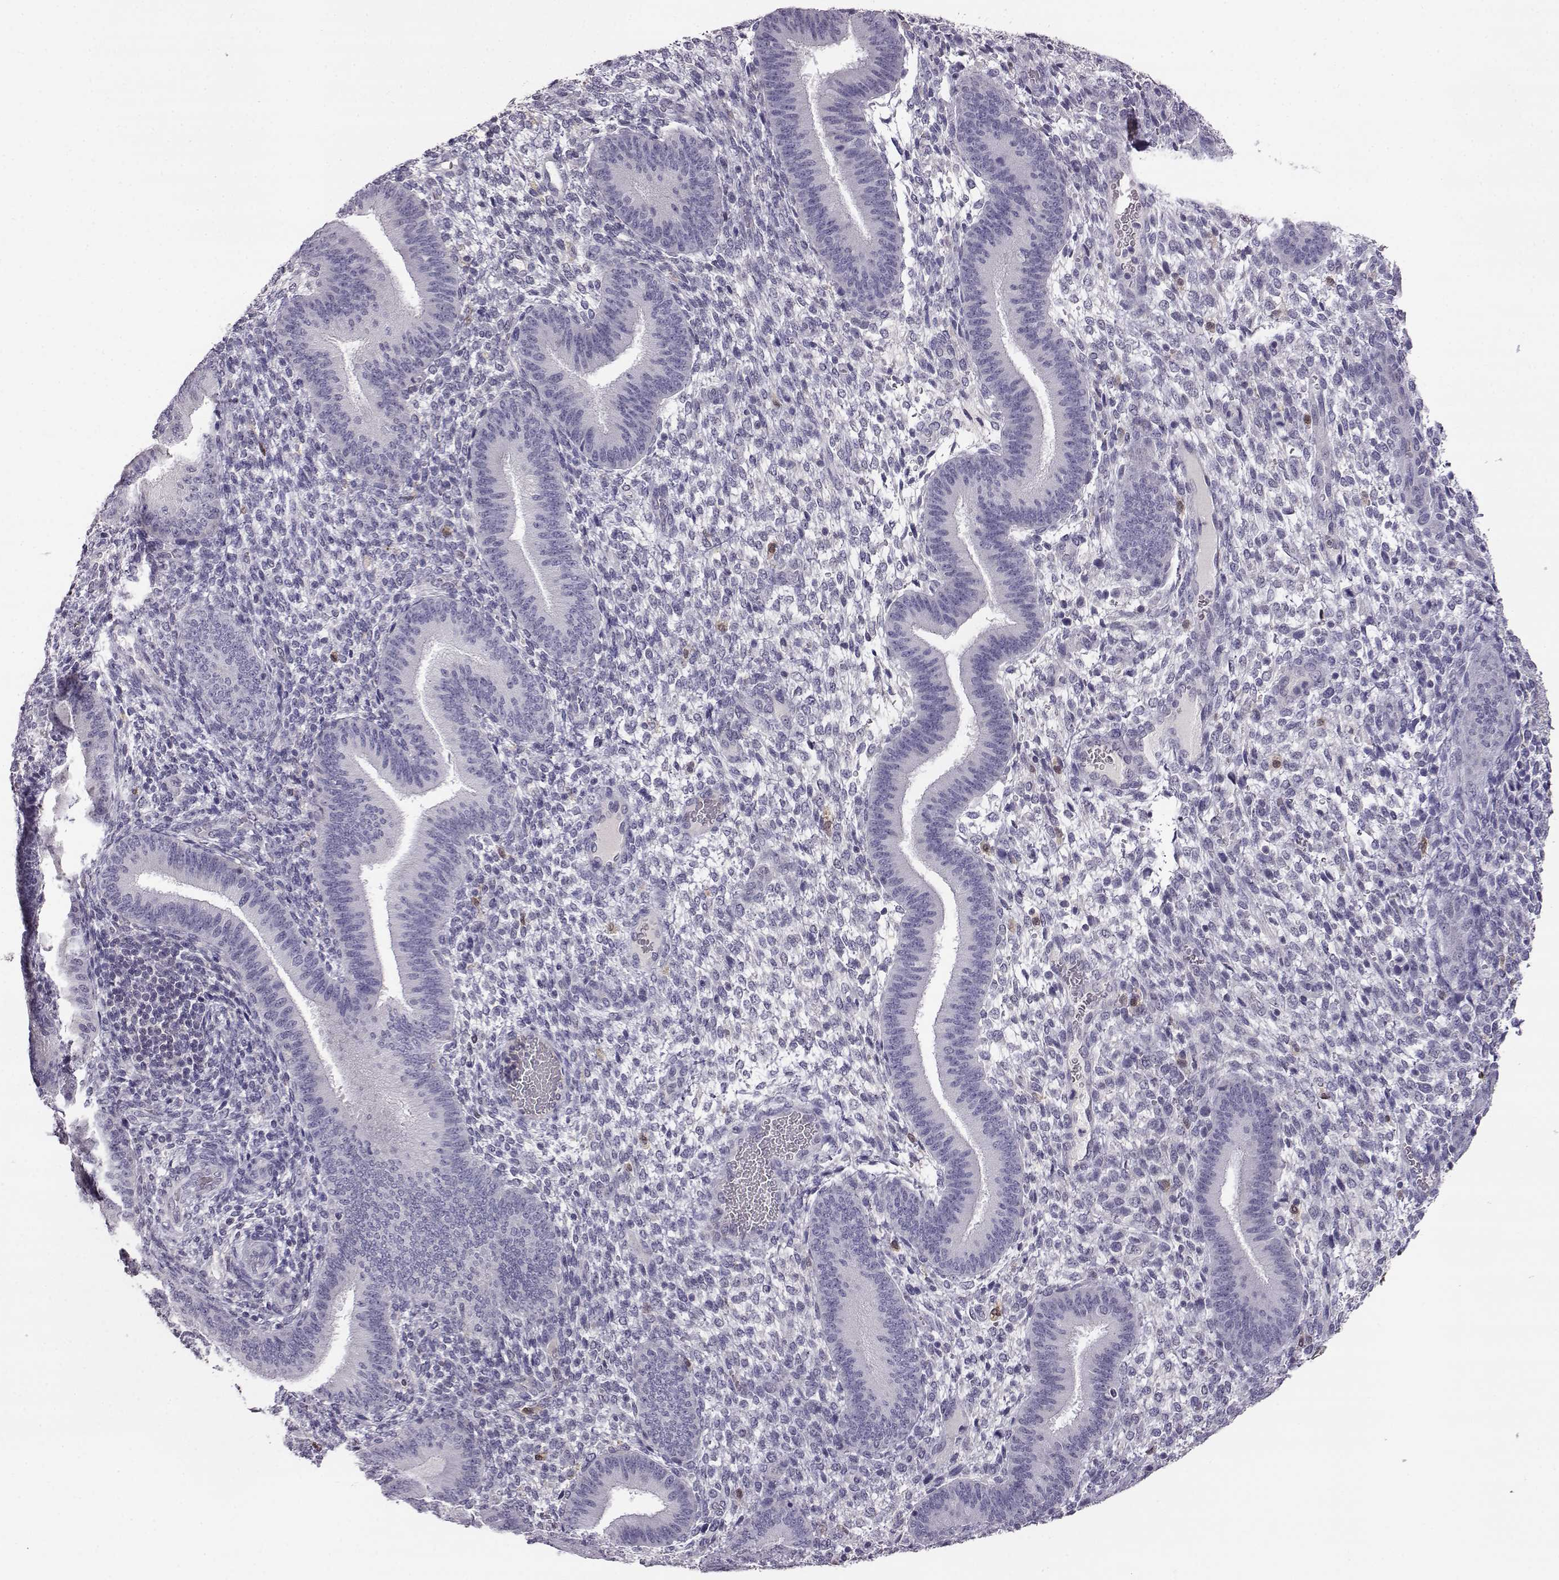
{"staining": {"intensity": "negative", "quantity": "none", "location": "none"}, "tissue": "endometrium", "cell_type": "Cells in endometrial stroma", "image_type": "normal", "snomed": [{"axis": "morphology", "description": "Normal tissue, NOS"}, {"axis": "topography", "description": "Endometrium"}], "caption": "Human endometrium stained for a protein using immunohistochemistry demonstrates no positivity in cells in endometrial stroma.", "gene": "AKR1B1", "patient": {"sex": "female", "age": 39}}